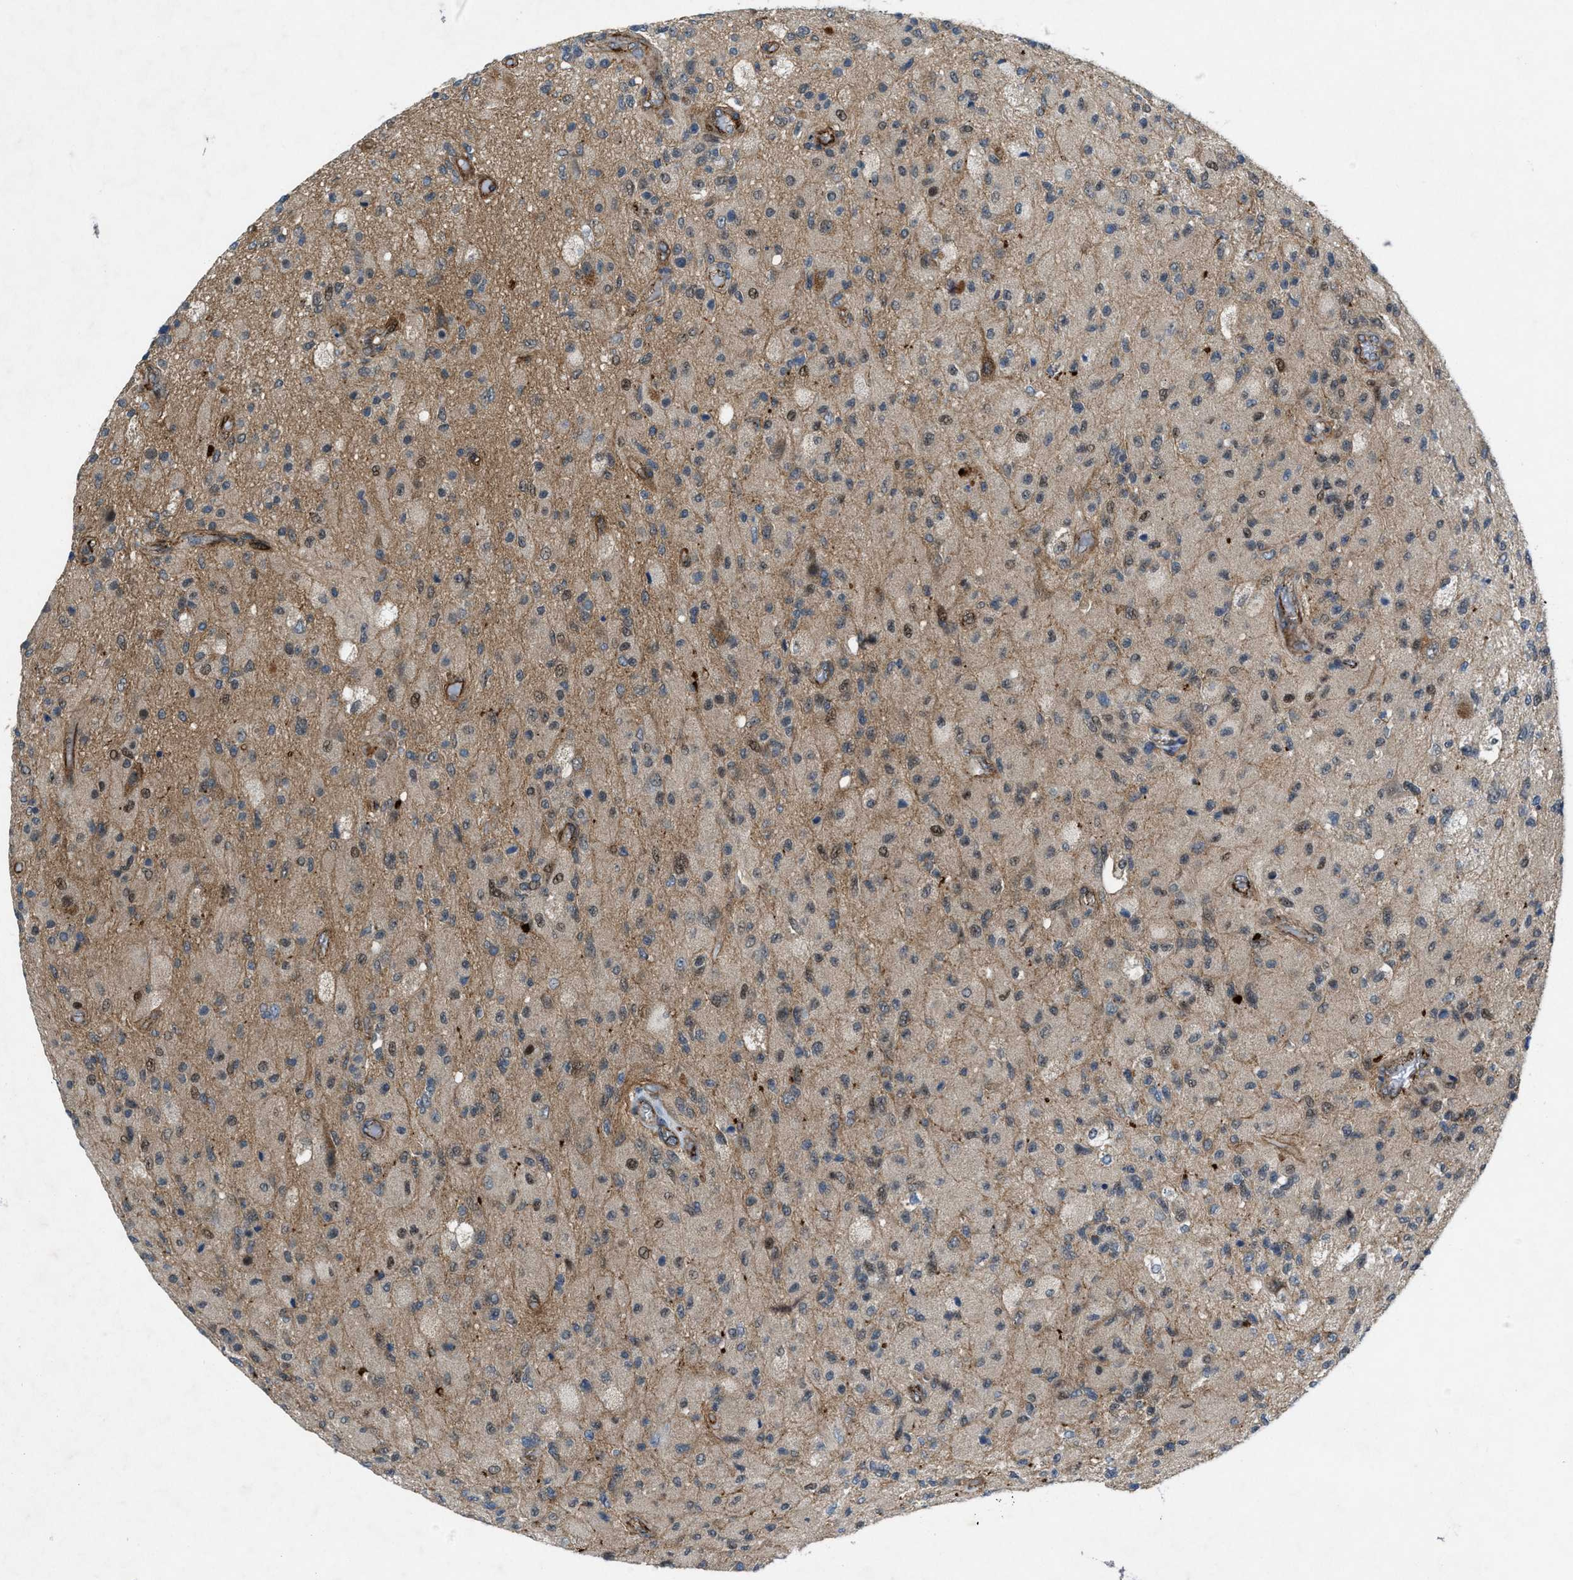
{"staining": {"intensity": "weak", "quantity": ">75%", "location": "cytoplasmic/membranous"}, "tissue": "glioma", "cell_type": "Tumor cells", "image_type": "cancer", "snomed": [{"axis": "morphology", "description": "Normal tissue, NOS"}, {"axis": "morphology", "description": "Glioma, malignant, High grade"}, {"axis": "topography", "description": "Cerebral cortex"}], "caption": "Protein expression analysis of human glioma reveals weak cytoplasmic/membranous positivity in about >75% of tumor cells. (DAB IHC, brown staining for protein, blue staining for nuclei).", "gene": "URGCP", "patient": {"sex": "male", "age": 77}}